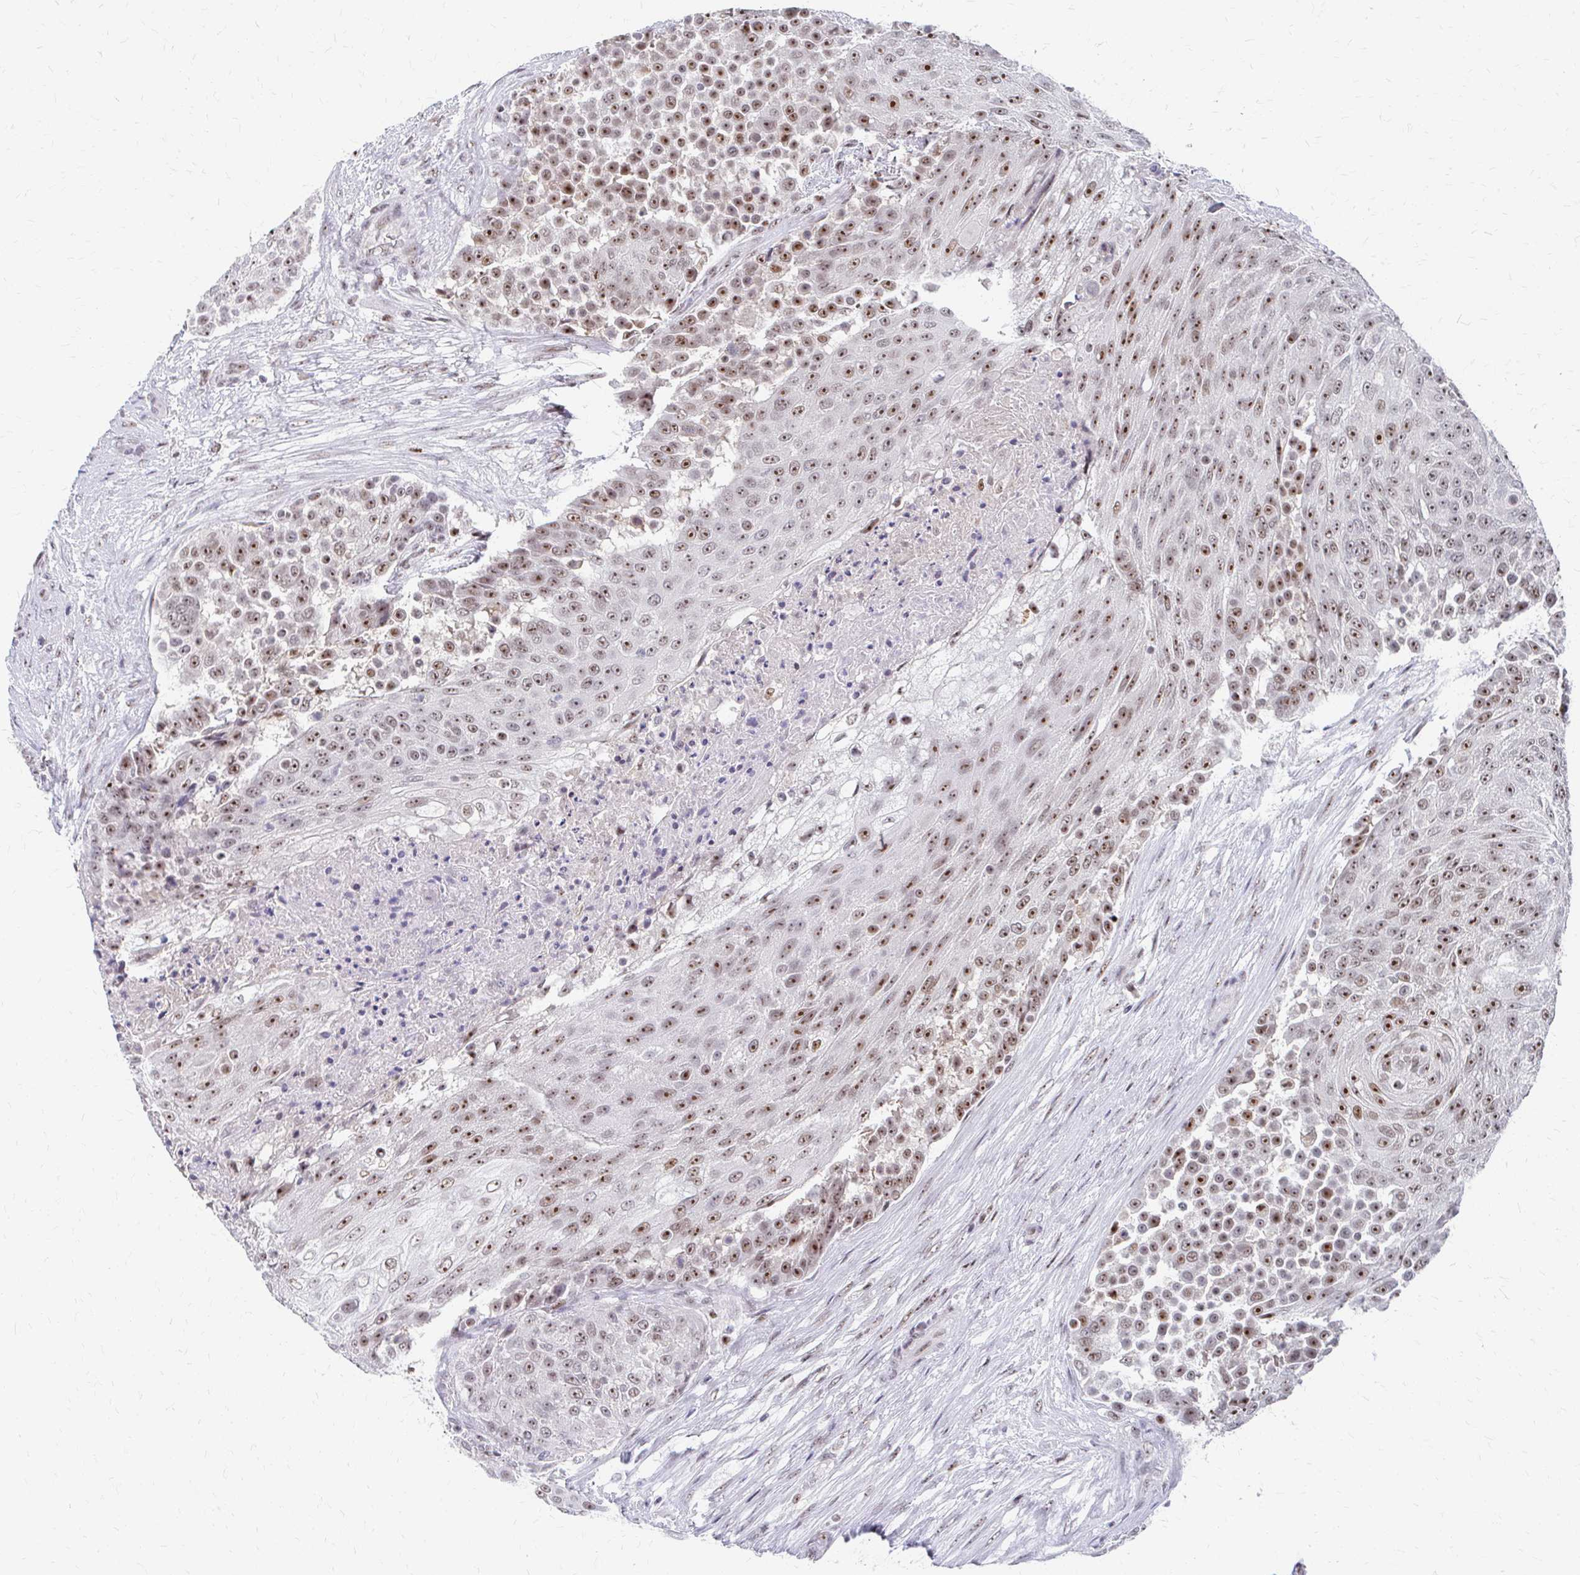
{"staining": {"intensity": "moderate", "quantity": ">75%", "location": "nuclear"}, "tissue": "urothelial cancer", "cell_type": "Tumor cells", "image_type": "cancer", "snomed": [{"axis": "morphology", "description": "Urothelial carcinoma, High grade"}, {"axis": "topography", "description": "Urinary bladder"}], "caption": "Protein expression by immunohistochemistry (IHC) displays moderate nuclear expression in approximately >75% of tumor cells in urothelial cancer. (Stains: DAB (3,3'-diaminobenzidine) in brown, nuclei in blue, Microscopy: brightfield microscopy at high magnification).", "gene": "GTF2H1", "patient": {"sex": "female", "age": 63}}